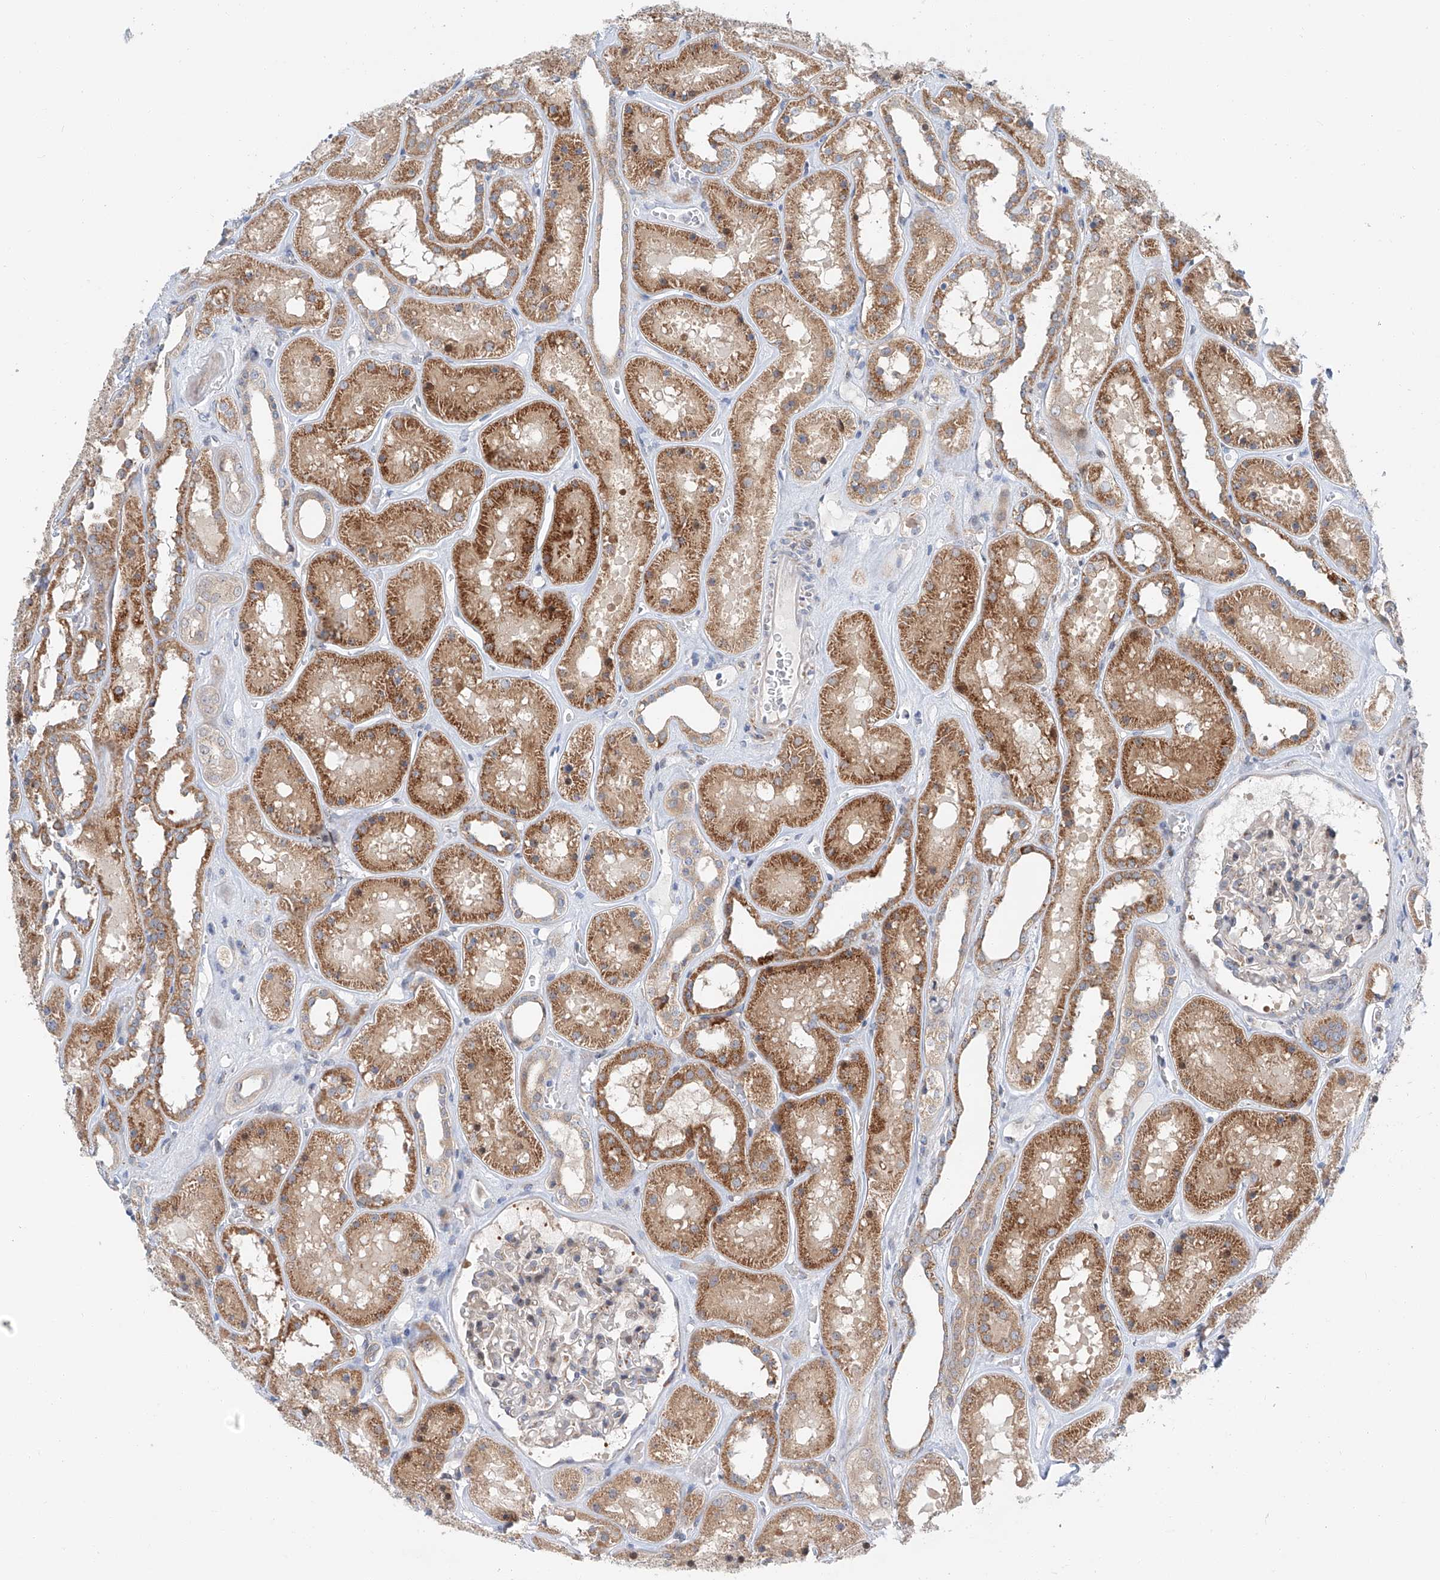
{"staining": {"intensity": "weak", "quantity": "<25%", "location": "cytoplasmic/membranous"}, "tissue": "kidney", "cell_type": "Cells in glomeruli", "image_type": "normal", "snomed": [{"axis": "morphology", "description": "Normal tissue, NOS"}, {"axis": "topography", "description": "Kidney"}], "caption": "This is an immunohistochemistry (IHC) histopathology image of unremarkable human kidney. There is no positivity in cells in glomeruli.", "gene": "CLDND1", "patient": {"sex": "female", "age": 41}}